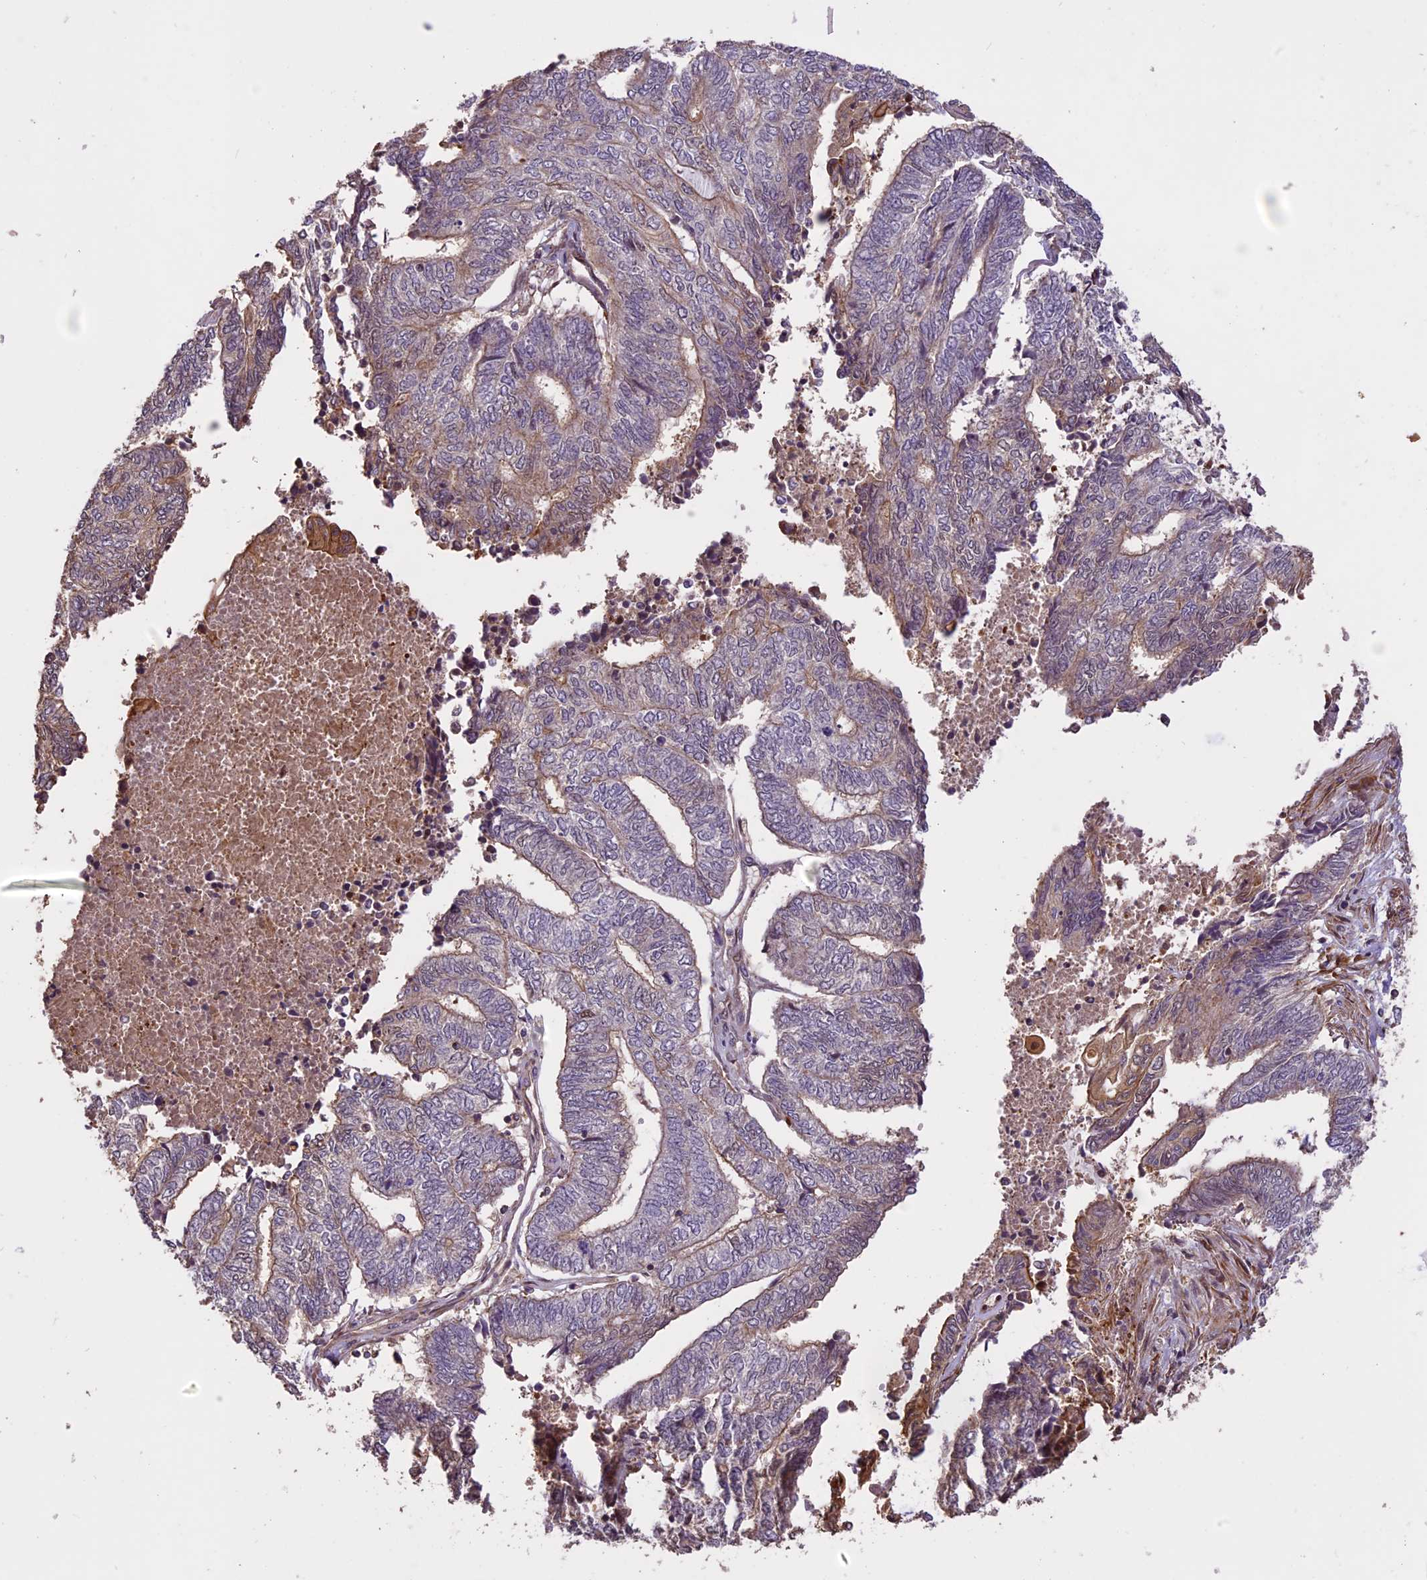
{"staining": {"intensity": "weak", "quantity": "<25%", "location": "cytoplasmic/membranous"}, "tissue": "endometrial cancer", "cell_type": "Tumor cells", "image_type": "cancer", "snomed": [{"axis": "morphology", "description": "Adenocarcinoma, NOS"}, {"axis": "topography", "description": "Uterus"}, {"axis": "topography", "description": "Endometrium"}], "caption": "IHC micrograph of neoplastic tissue: human endometrial cancer stained with DAB (3,3'-diaminobenzidine) exhibits no significant protein staining in tumor cells. (DAB IHC visualized using brightfield microscopy, high magnification).", "gene": "ENHO", "patient": {"sex": "female", "age": 70}}